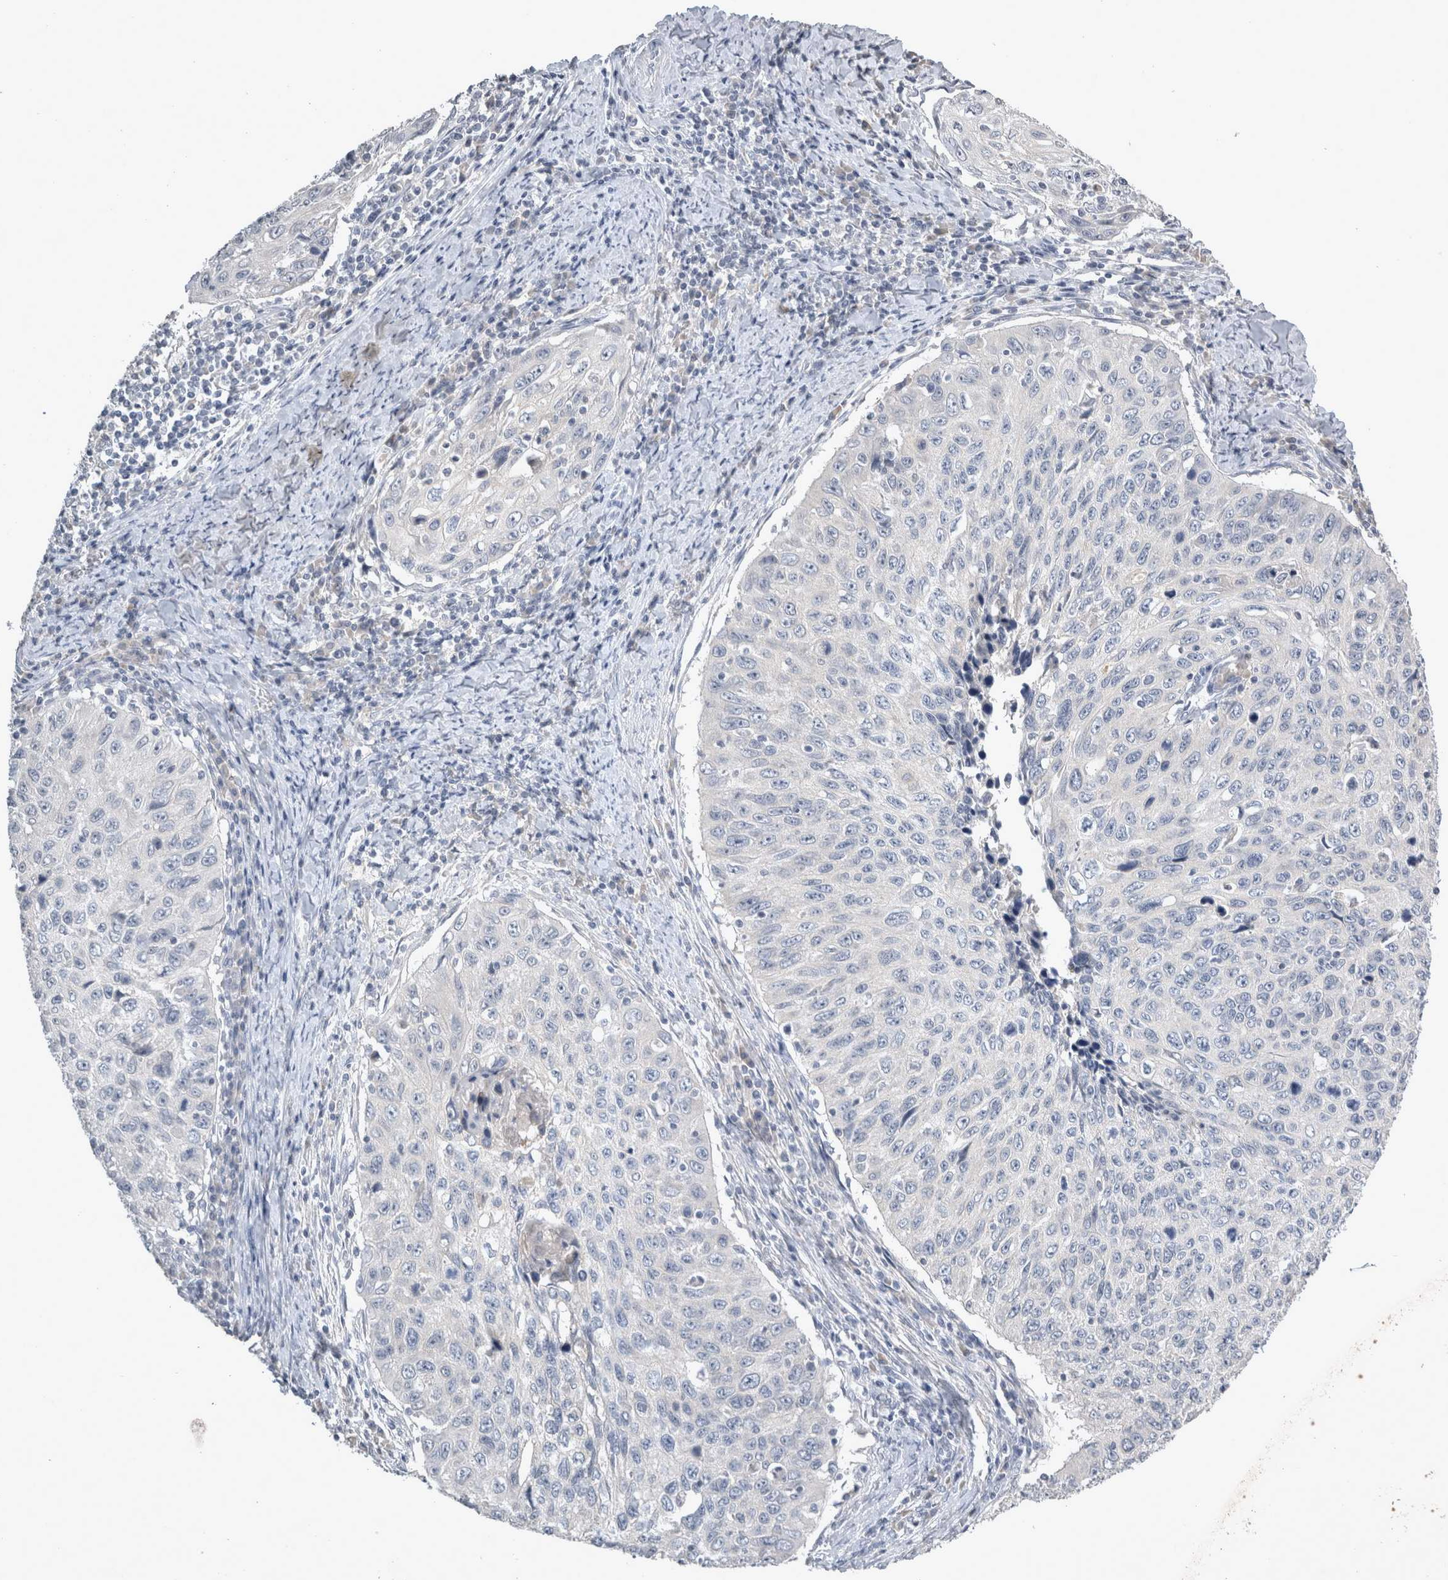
{"staining": {"intensity": "negative", "quantity": "none", "location": "none"}, "tissue": "cervical cancer", "cell_type": "Tumor cells", "image_type": "cancer", "snomed": [{"axis": "morphology", "description": "Squamous cell carcinoma, NOS"}, {"axis": "topography", "description": "Cervix"}], "caption": "IHC of human cervical cancer demonstrates no staining in tumor cells.", "gene": "SLC22A11", "patient": {"sex": "female", "age": 53}}